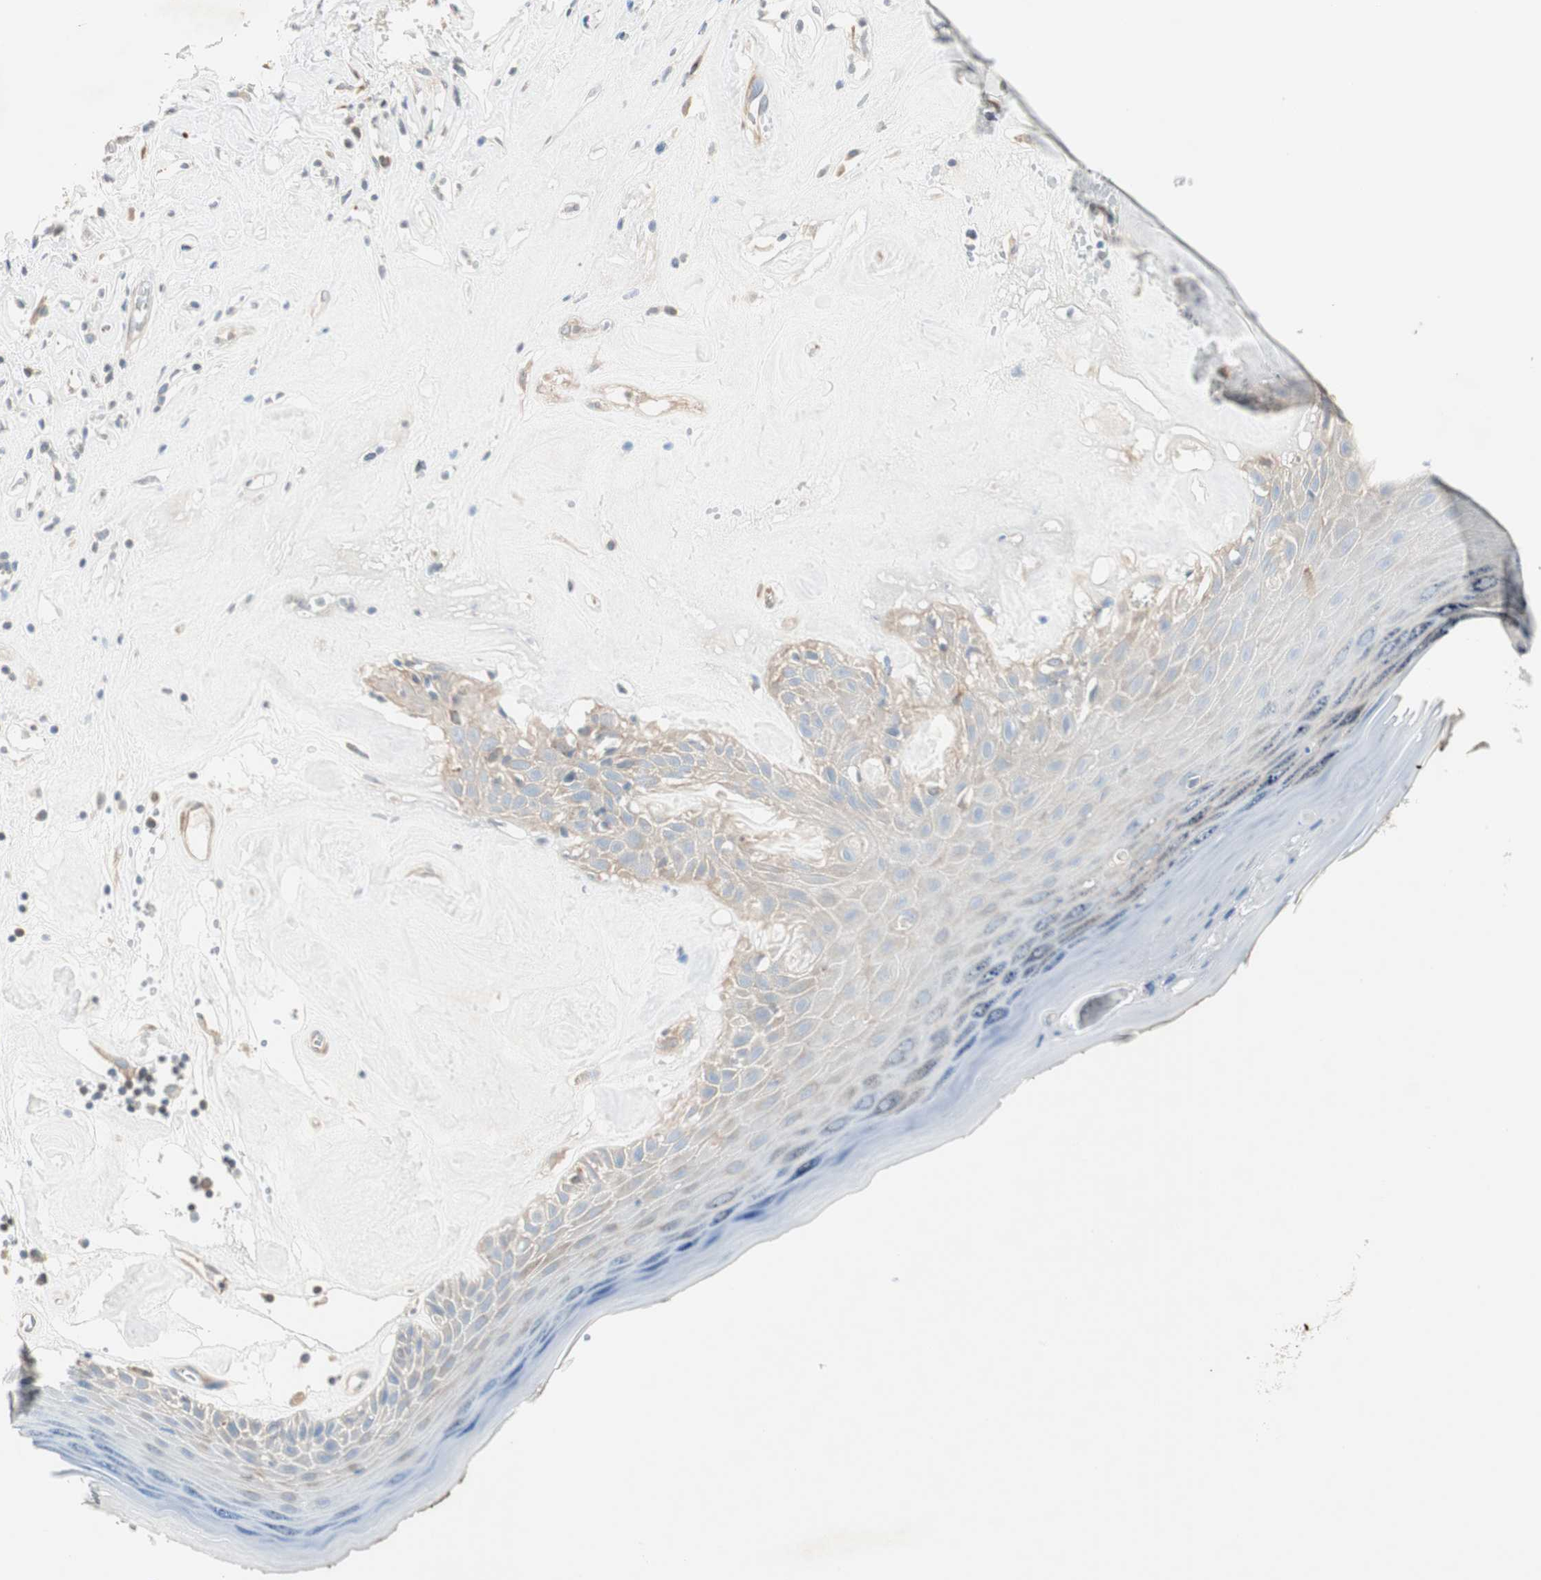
{"staining": {"intensity": "weak", "quantity": "25%-75%", "location": "cytoplasmic/membranous"}, "tissue": "skin", "cell_type": "Epidermal cells", "image_type": "normal", "snomed": [{"axis": "morphology", "description": "Normal tissue, NOS"}, {"axis": "morphology", "description": "Inflammation, NOS"}, {"axis": "topography", "description": "Vulva"}], "caption": "Immunohistochemistry (IHC) staining of normal skin, which reveals low levels of weak cytoplasmic/membranous staining in approximately 25%-75% of epidermal cells indicating weak cytoplasmic/membranous protein positivity. The staining was performed using DAB (3,3'-diaminobenzidine) (brown) for protein detection and nuclei were counterstained in hematoxylin (blue).", "gene": "CDK3", "patient": {"sex": "female", "age": 84}}